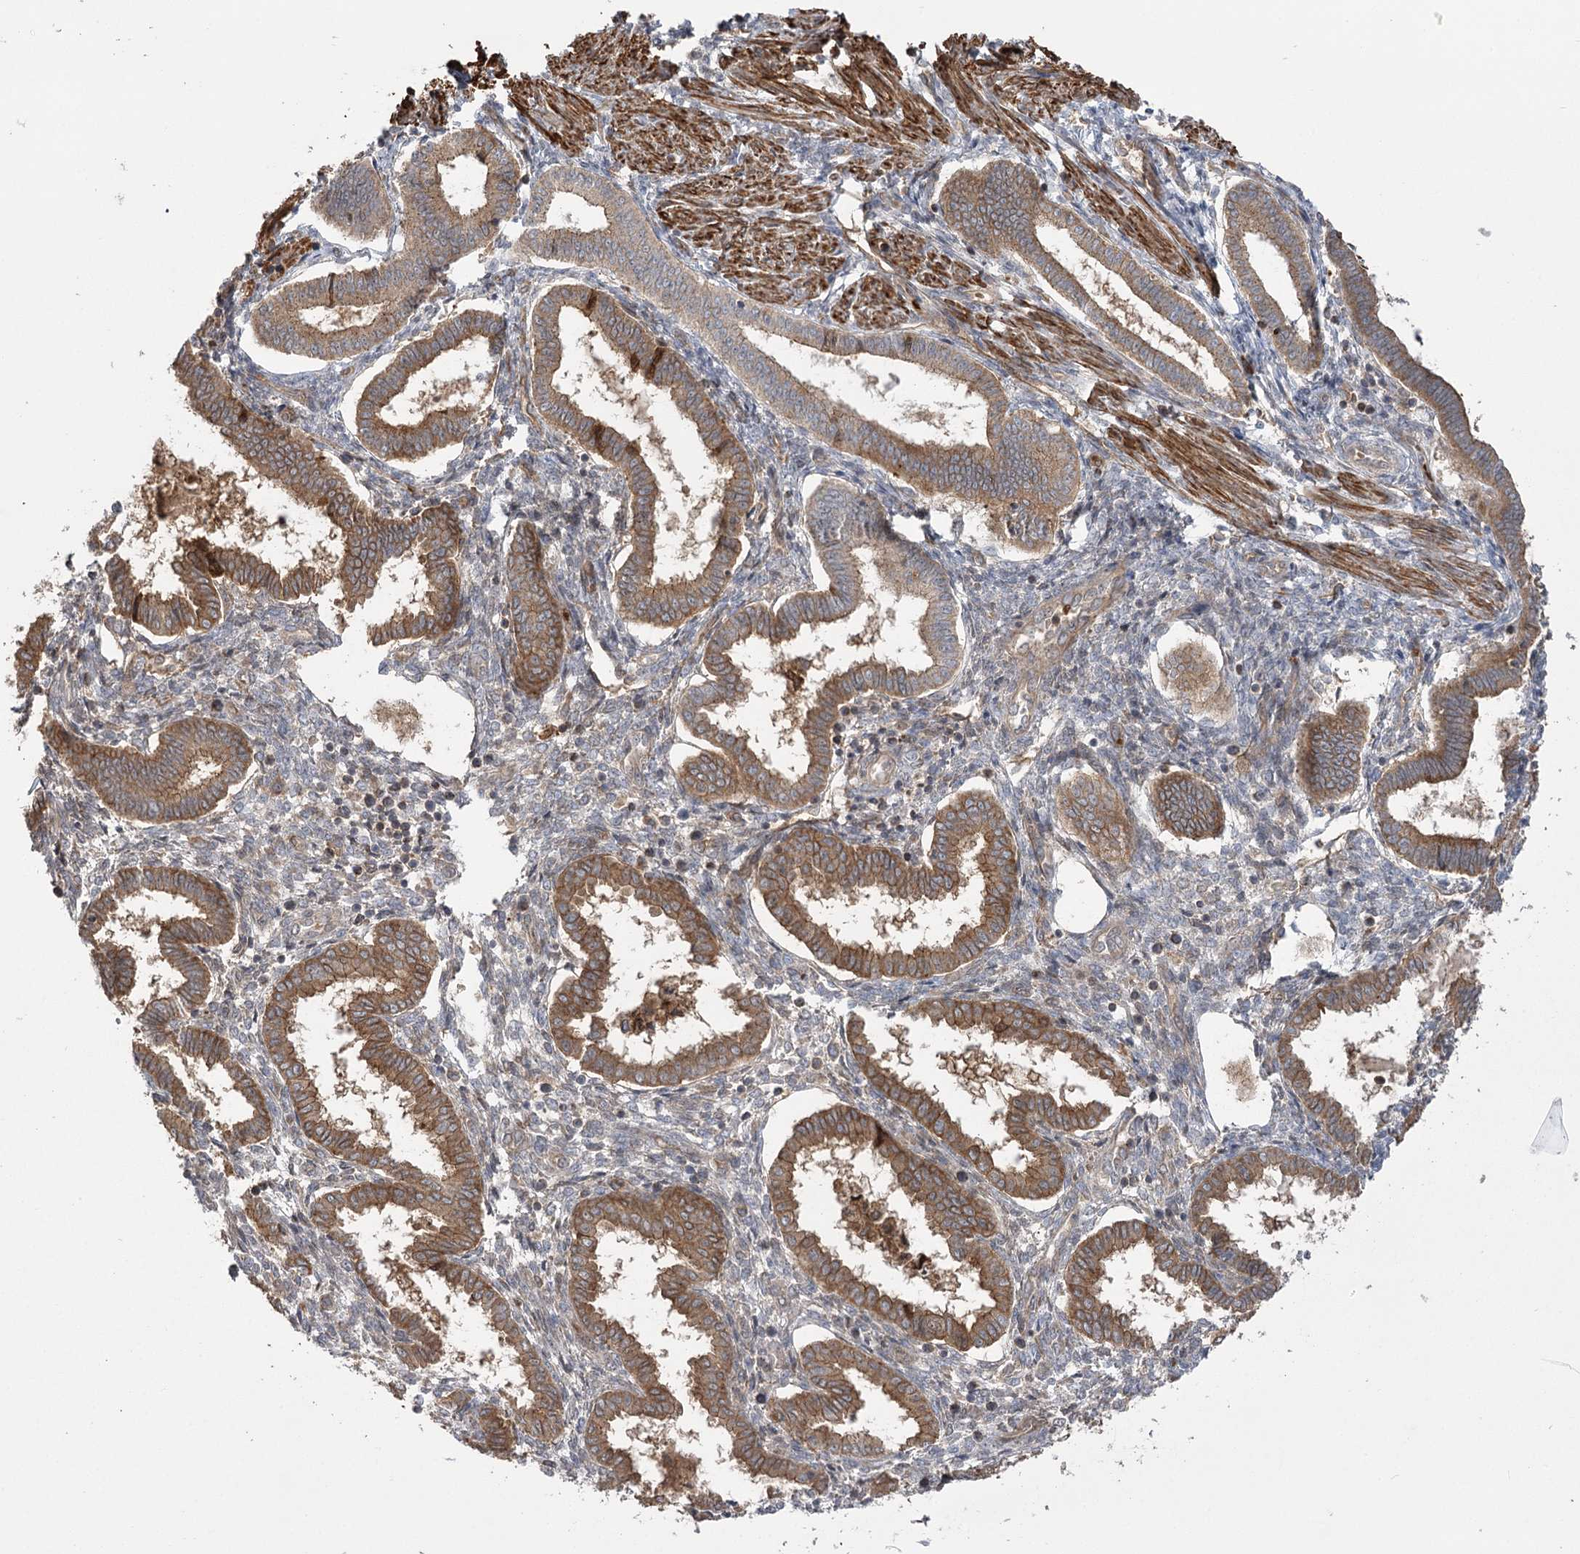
{"staining": {"intensity": "negative", "quantity": "none", "location": "none"}, "tissue": "endometrium", "cell_type": "Cells in endometrial stroma", "image_type": "normal", "snomed": [{"axis": "morphology", "description": "Normal tissue, NOS"}, {"axis": "topography", "description": "Endometrium"}], "caption": "Micrograph shows no significant protein positivity in cells in endometrial stroma of normal endometrium. (Stains: DAB immunohistochemistry with hematoxylin counter stain, Microscopy: brightfield microscopy at high magnification).", "gene": "KCNN2", "patient": {"sex": "female", "age": 25}}